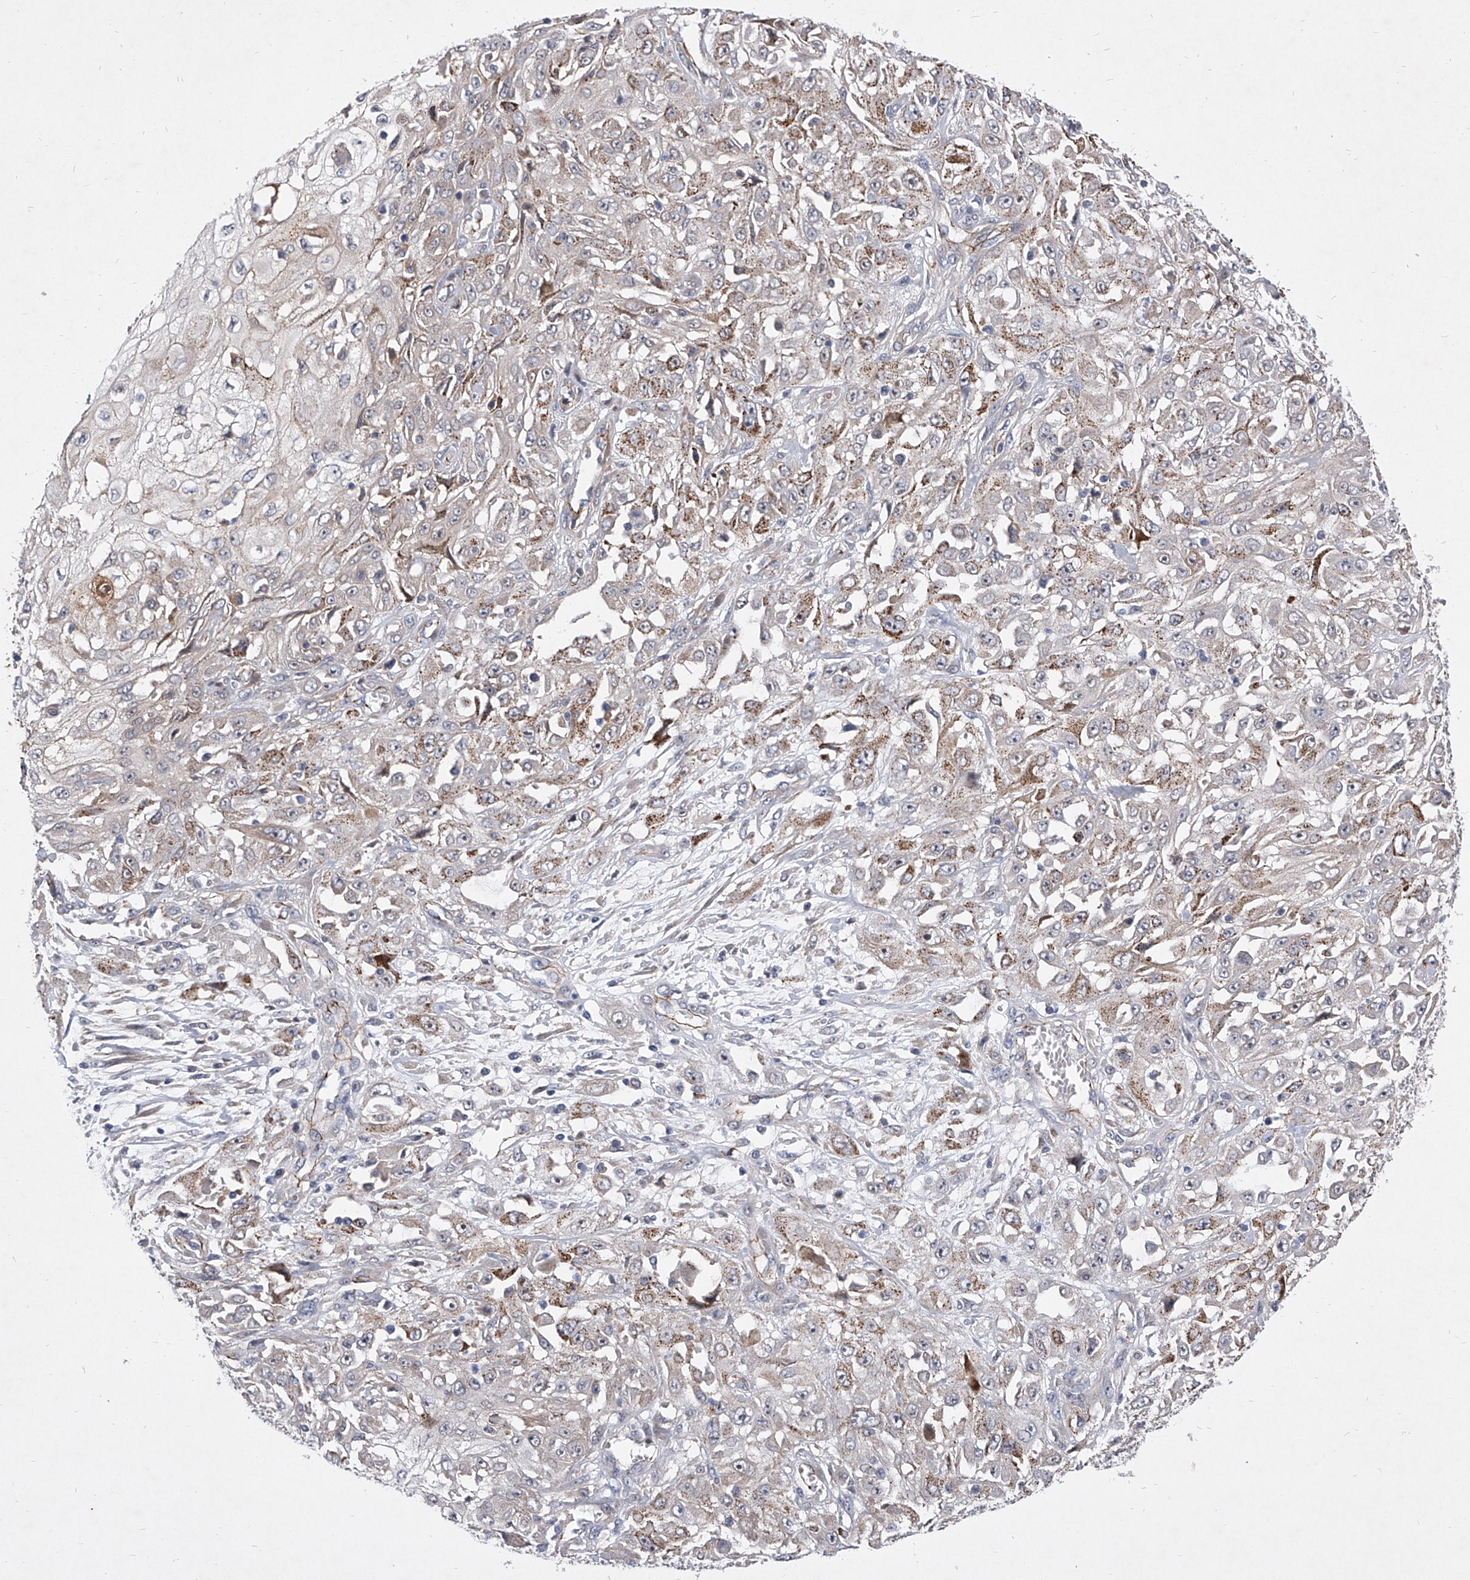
{"staining": {"intensity": "moderate", "quantity": "25%-75%", "location": "cytoplasmic/membranous"}, "tissue": "skin cancer", "cell_type": "Tumor cells", "image_type": "cancer", "snomed": [{"axis": "morphology", "description": "Squamous cell carcinoma, NOS"}, {"axis": "morphology", "description": "Squamous cell carcinoma, metastatic, NOS"}, {"axis": "topography", "description": "Skin"}, {"axis": "topography", "description": "Lymph node"}], "caption": "The image displays staining of skin squamous cell carcinoma, revealing moderate cytoplasmic/membranous protein positivity (brown color) within tumor cells.", "gene": "MINDY4", "patient": {"sex": "male", "age": 75}}